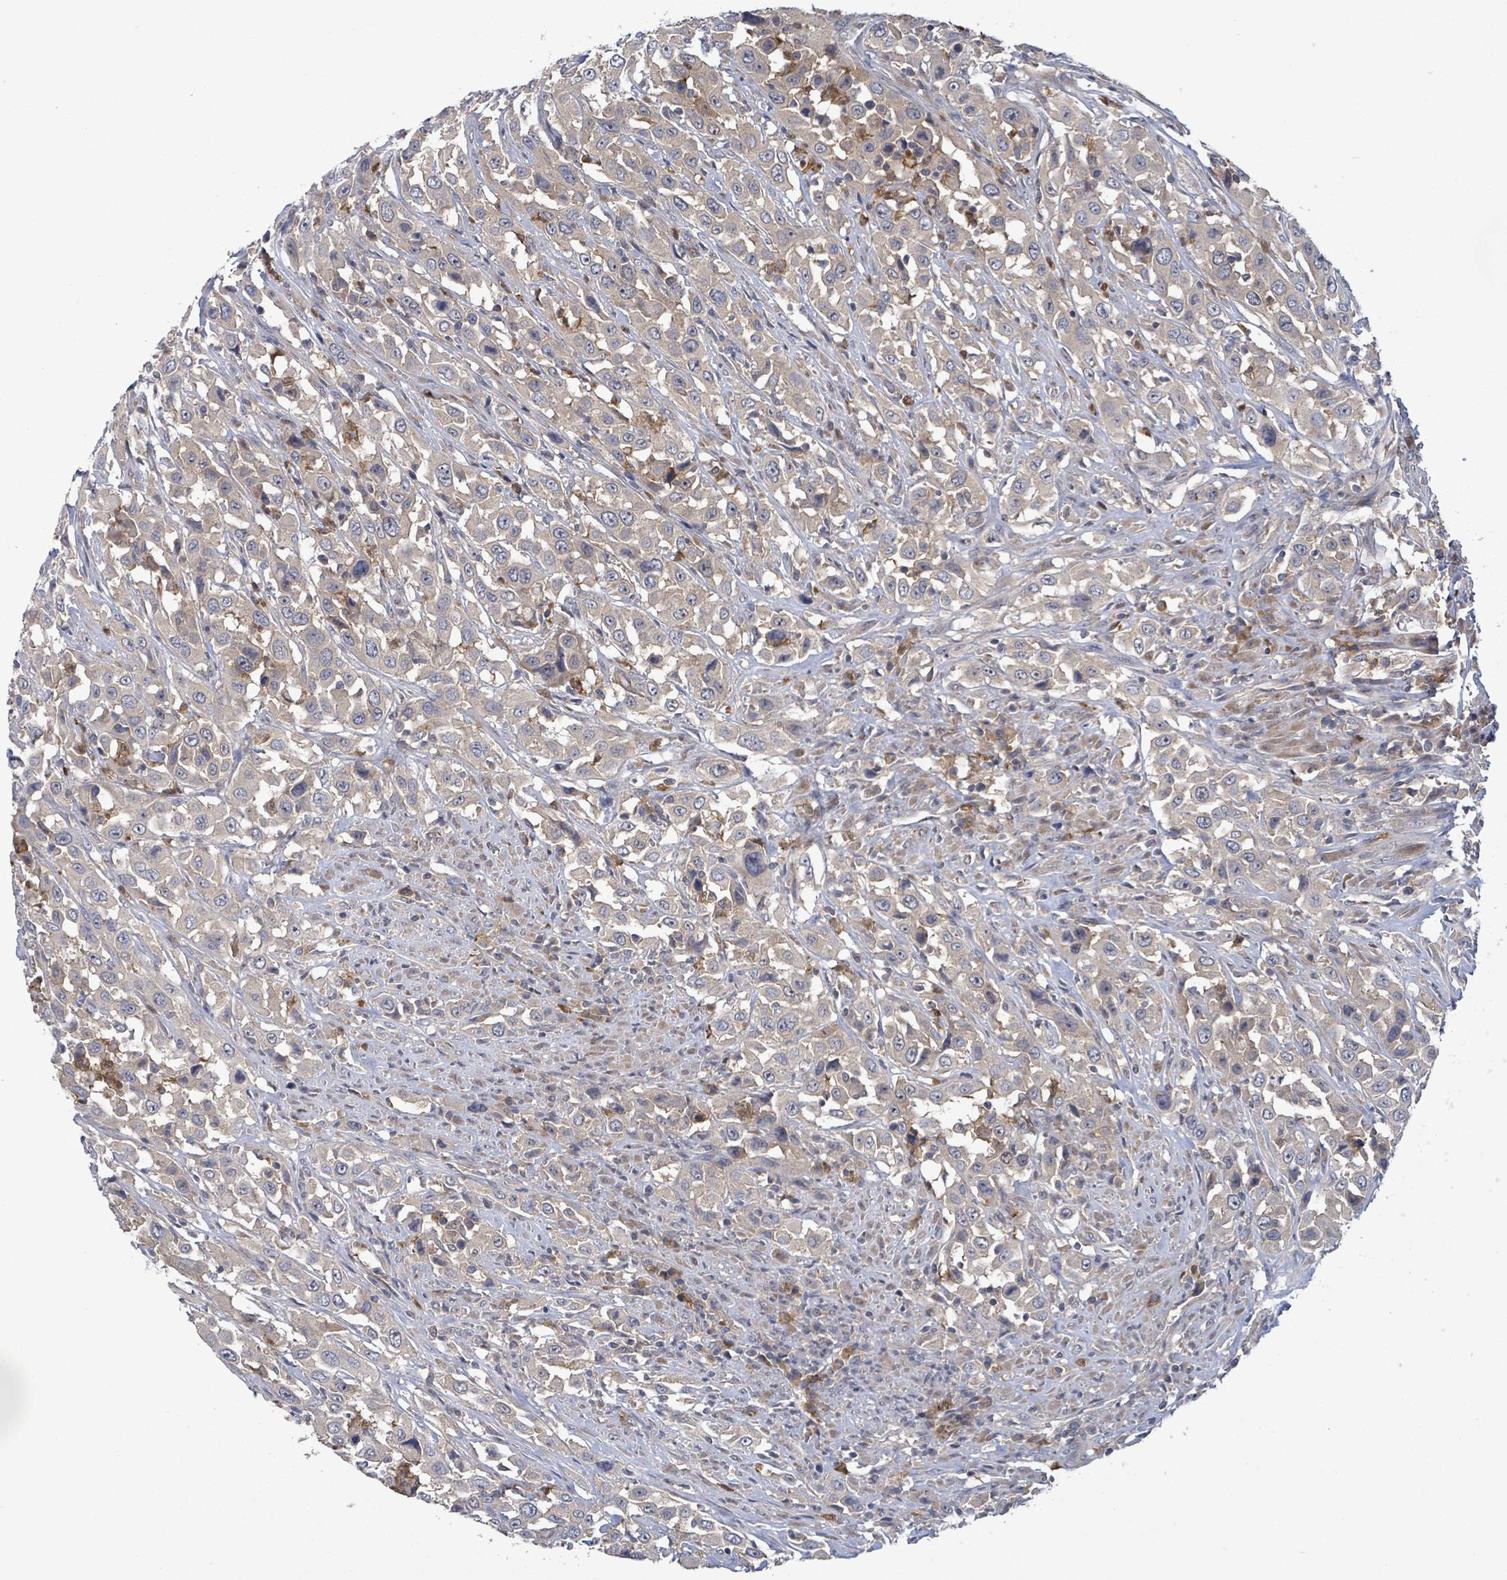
{"staining": {"intensity": "weak", "quantity": "<25%", "location": "cytoplasmic/membranous"}, "tissue": "urothelial cancer", "cell_type": "Tumor cells", "image_type": "cancer", "snomed": [{"axis": "morphology", "description": "Urothelial carcinoma, High grade"}, {"axis": "topography", "description": "Urinary bladder"}], "caption": "High magnification brightfield microscopy of urothelial cancer stained with DAB (3,3'-diaminobenzidine) (brown) and counterstained with hematoxylin (blue): tumor cells show no significant expression.", "gene": "SERPINE3", "patient": {"sex": "male", "age": 61}}